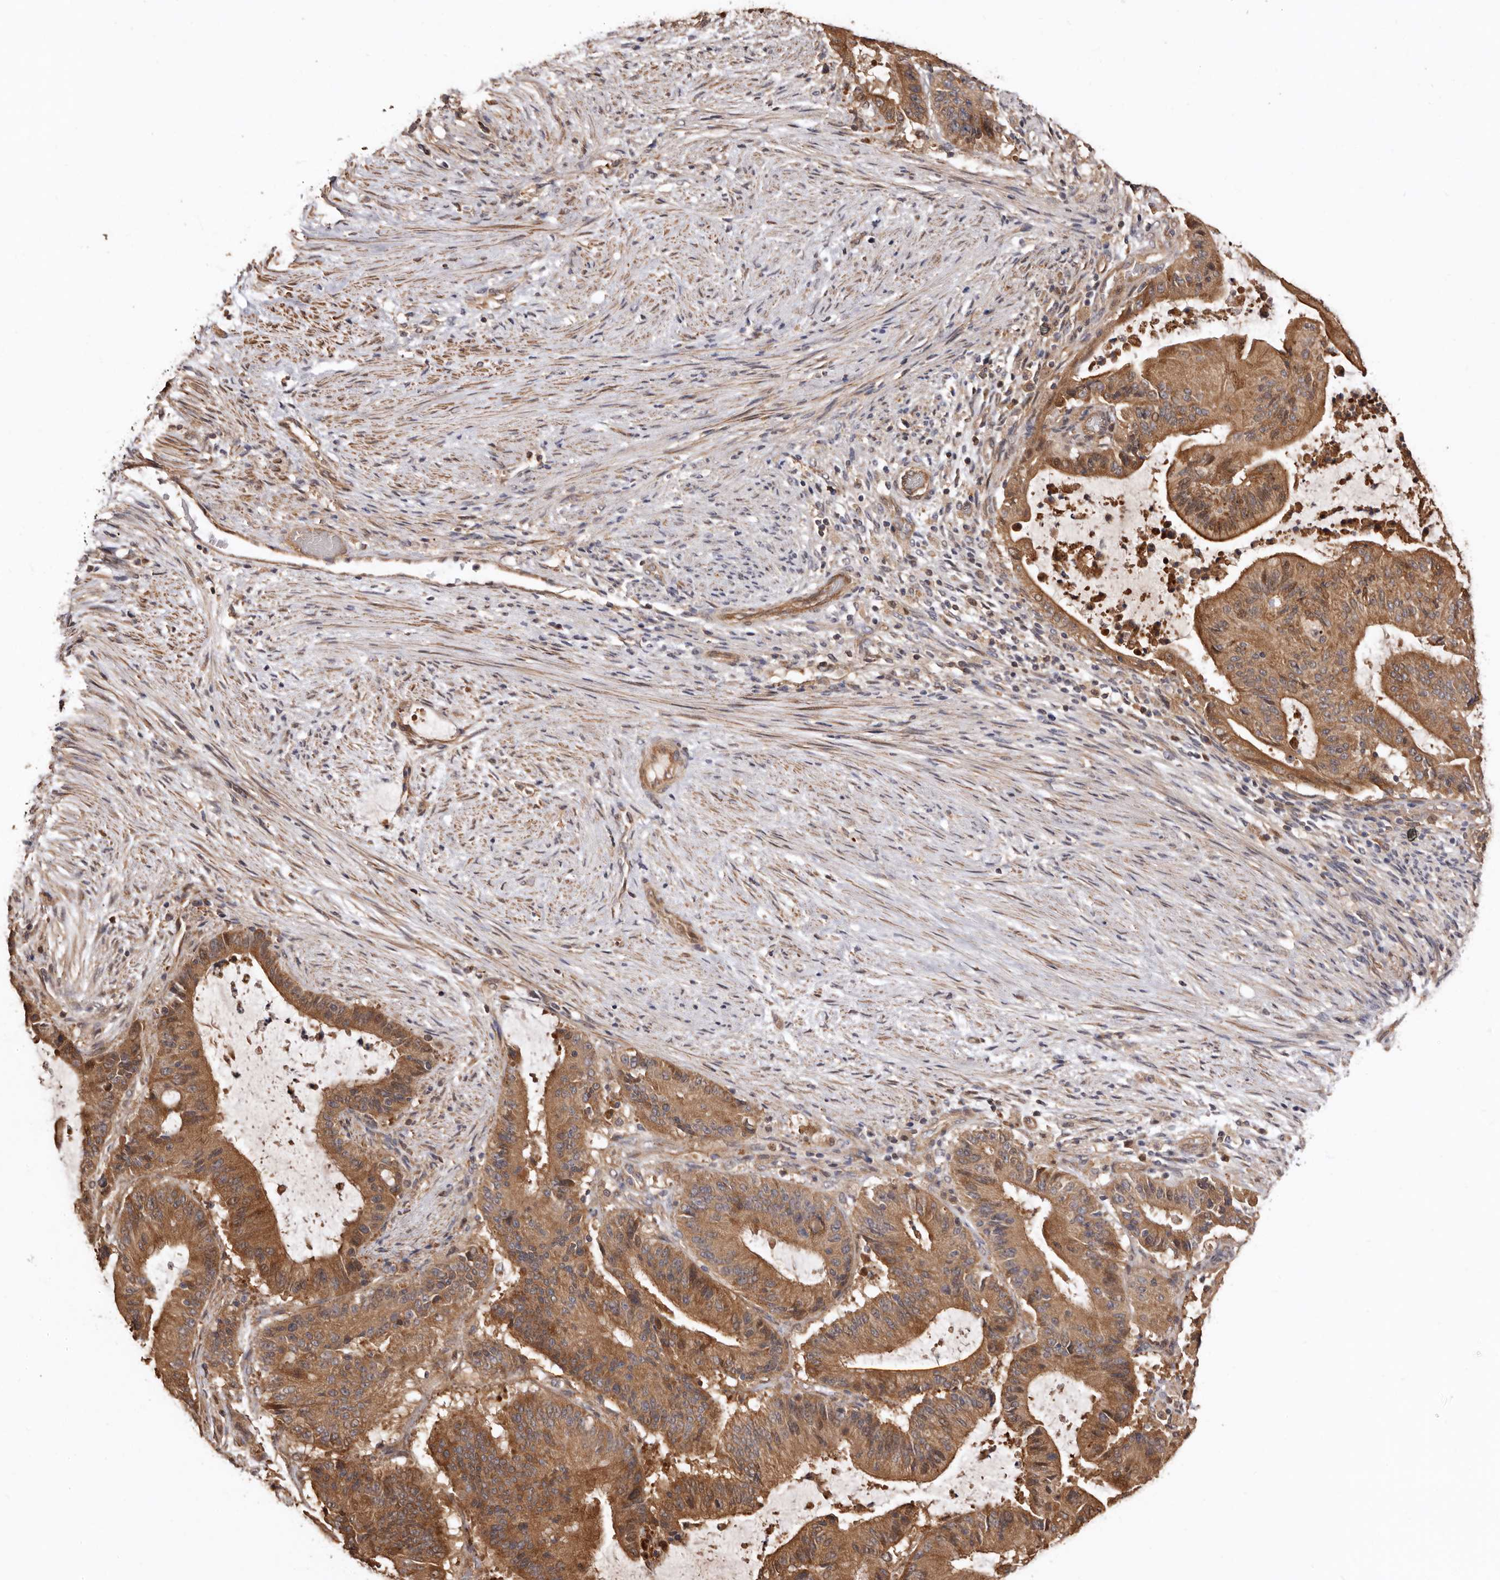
{"staining": {"intensity": "moderate", "quantity": ">75%", "location": "cytoplasmic/membranous"}, "tissue": "liver cancer", "cell_type": "Tumor cells", "image_type": "cancer", "snomed": [{"axis": "morphology", "description": "Normal tissue, NOS"}, {"axis": "morphology", "description": "Cholangiocarcinoma"}, {"axis": "topography", "description": "Liver"}, {"axis": "topography", "description": "Peripheral nerve tissue"}], "caption": "Immunohistochemical staining of human liver cancer shows medium levels of moderate cytoplasmic/membranous protein positivity in approximately >75% of tumor cells.", "gene": "COQ8B", "patient": {"sex": "female", "age": 73}}